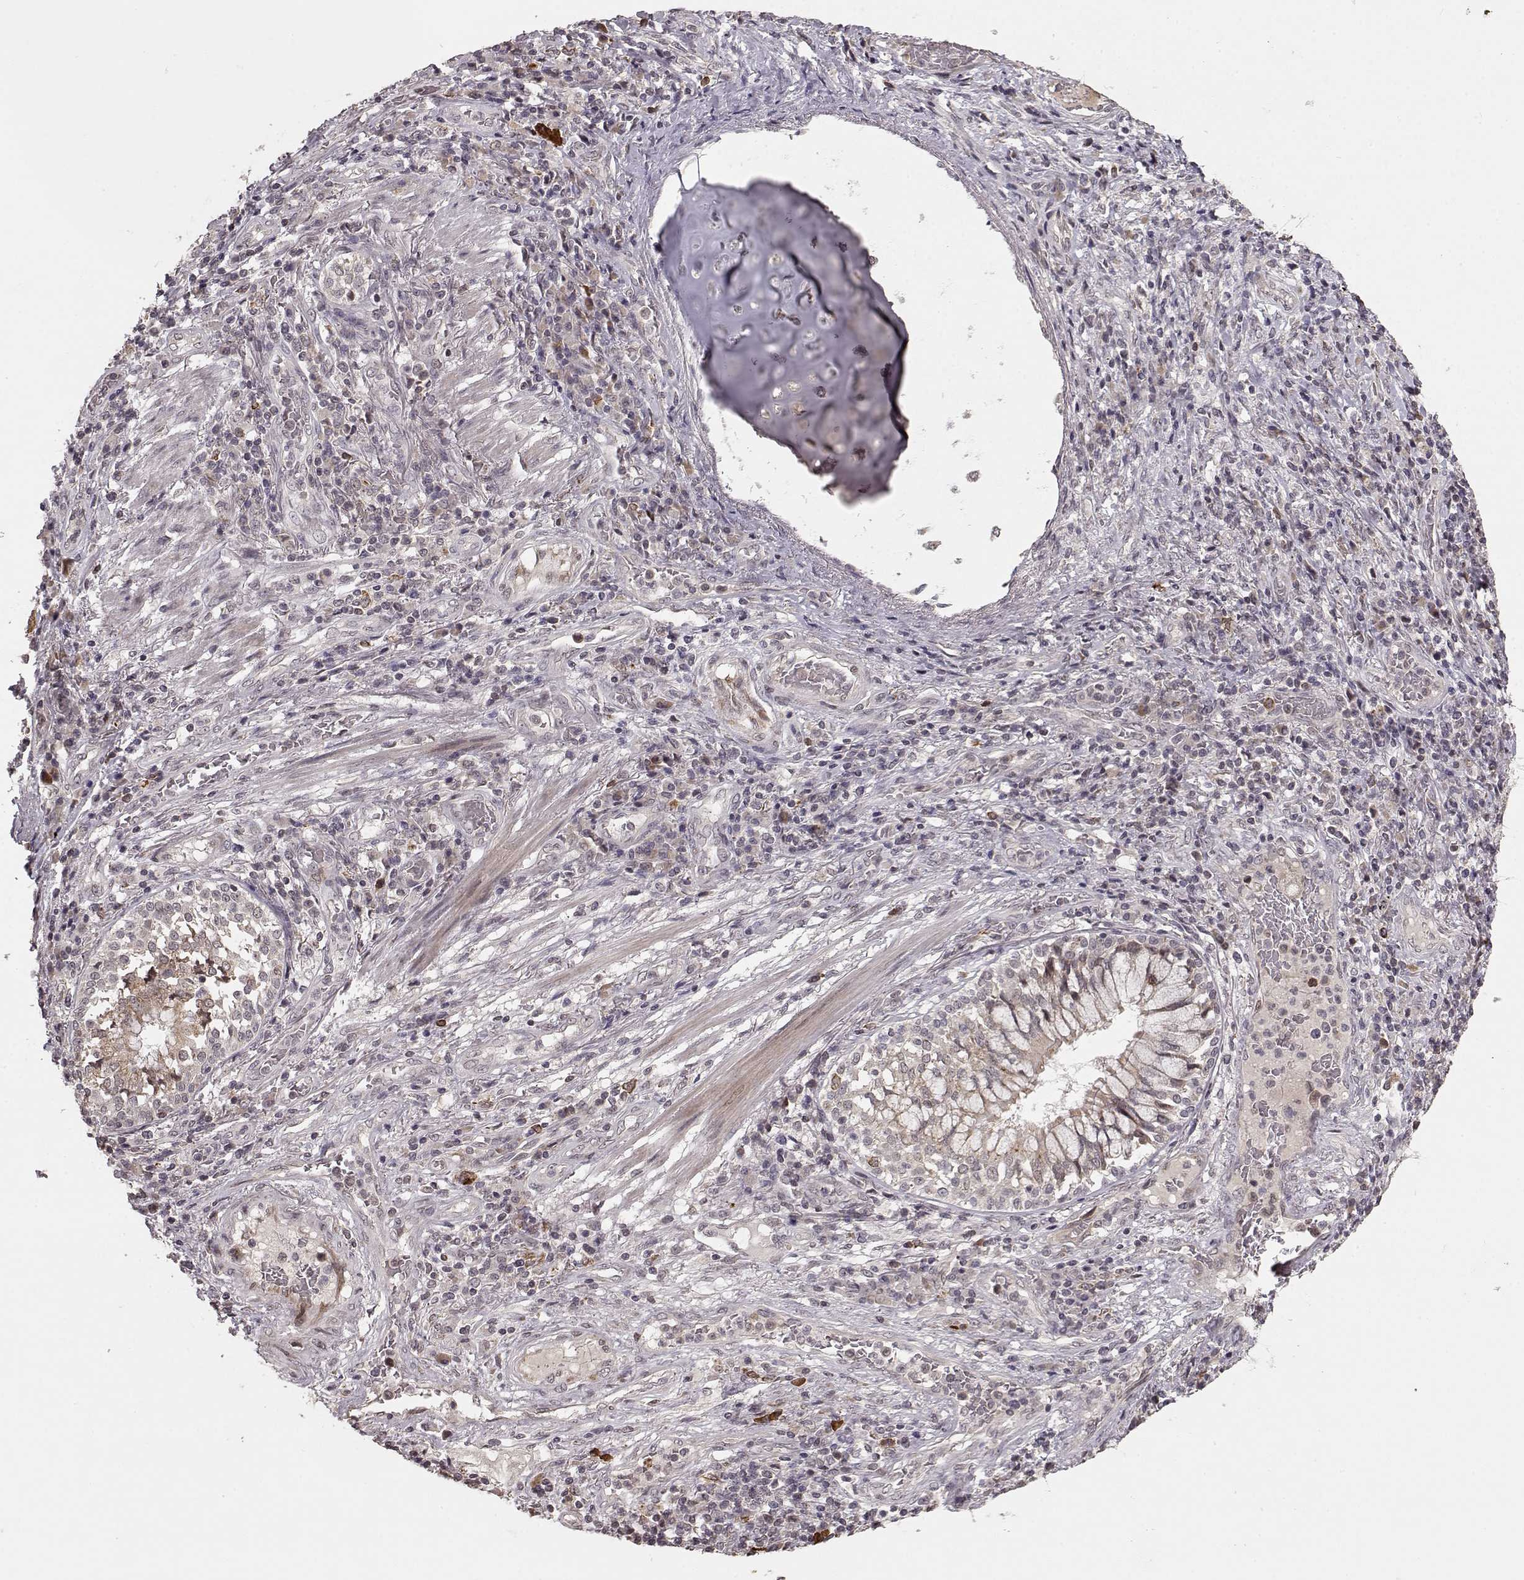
{"staining": {"intensity": "weak", "quantity": ">75%", "location": "cytoplasmic/membranous"}, "tissue": "lung cancer", "cell_type": "Tumor cells", "image_type": "cancer", "snomed": [{"axis": "morphology", "description": "Normal tissue, NOS"}, {"axis": "morphology", "description": "Squamous cell carcinoma, NOS"}, {"axis": "topography", "description": "Bronchus"}, {"axis": "topography", "description": "Lung"}], "caption": "Immunohistochemistry (IHC) of human squamous cell carcinoma (lung) exhibits low levels of weak cytoplasmic/membranous staining in about >75% of tumor cells.", "gene": "ELOVL5", "patient": {"sex": "male", "age": 64}}